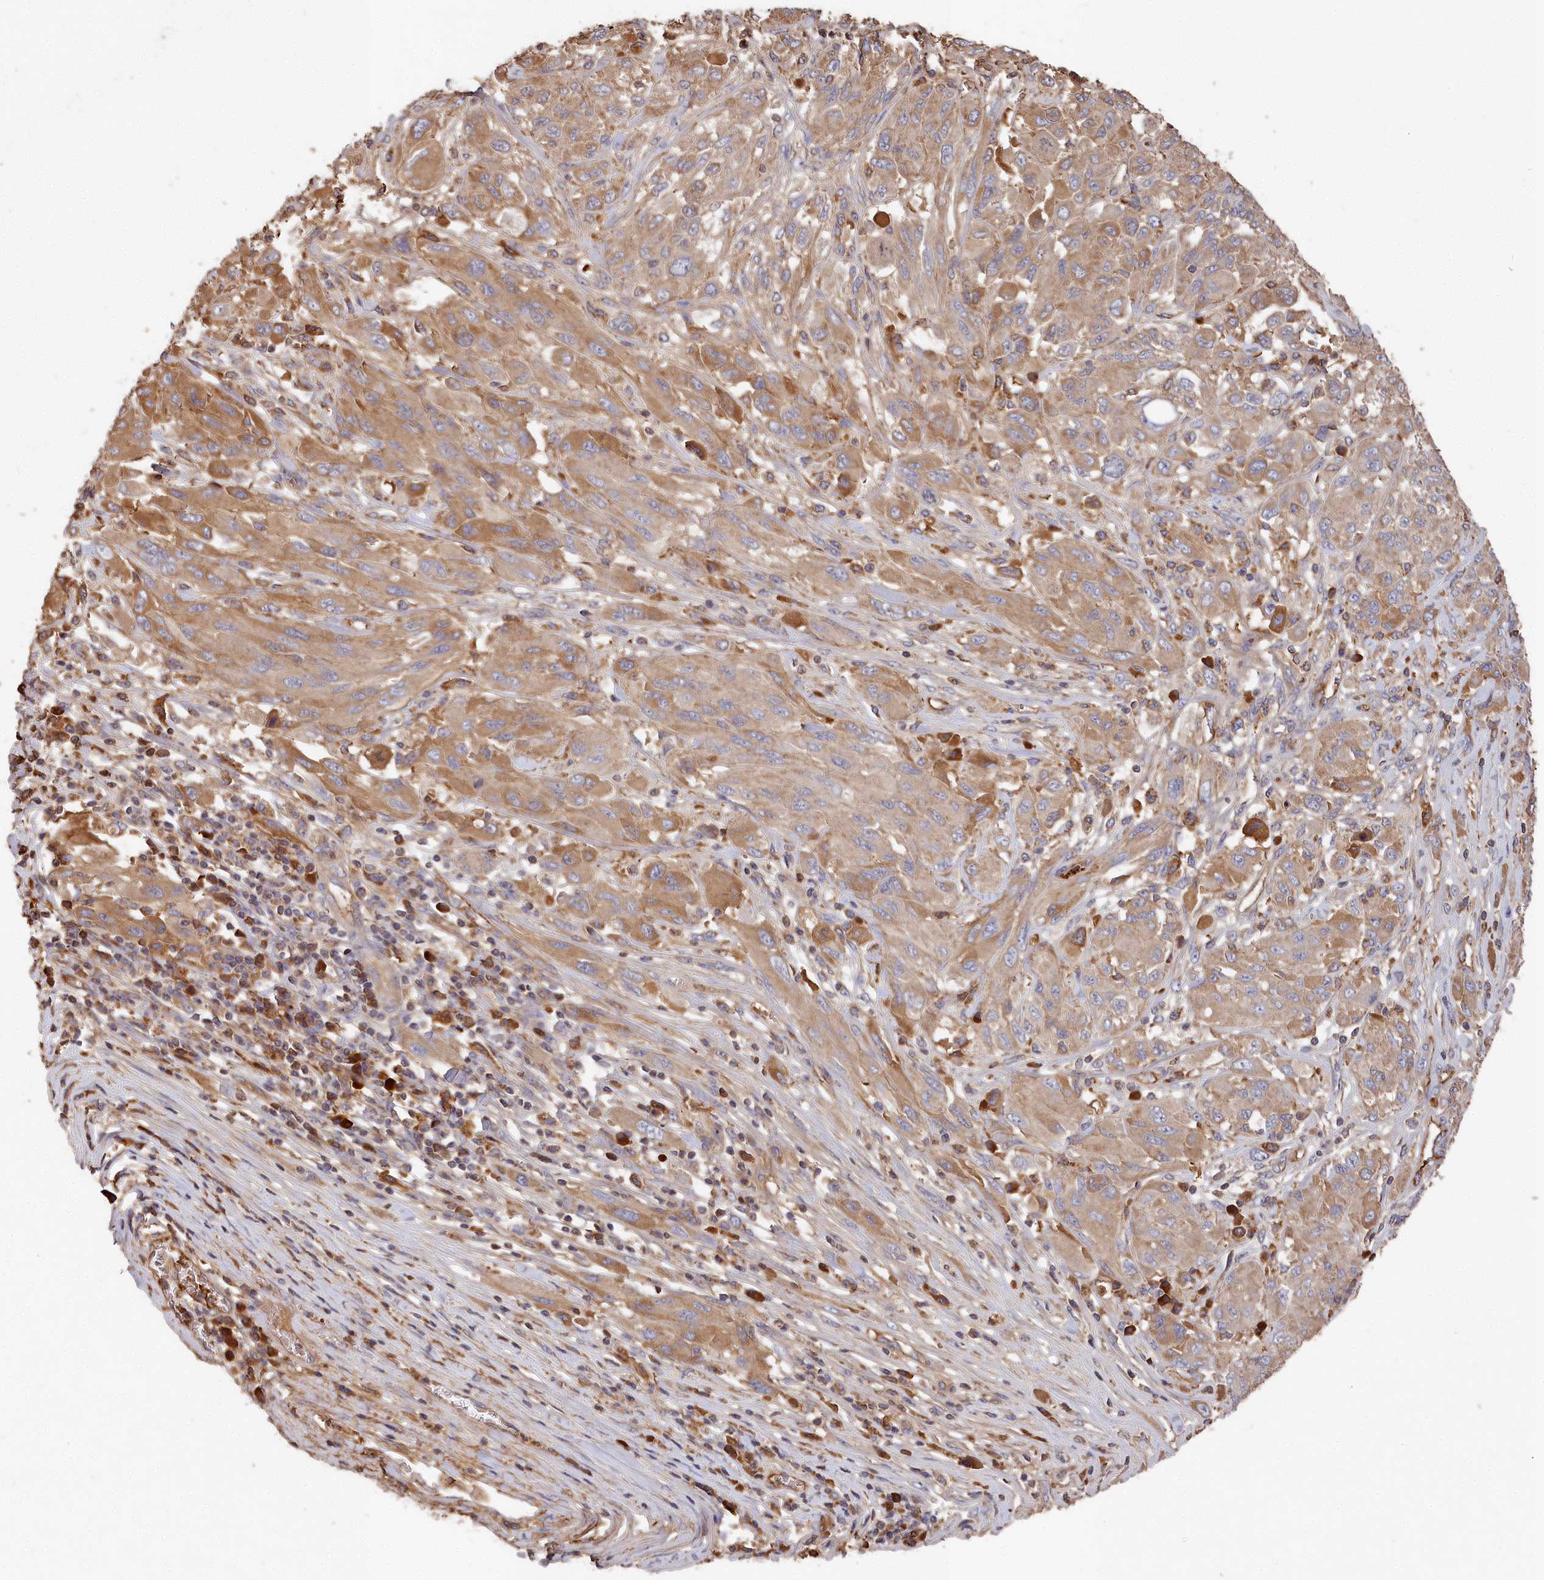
{"staining": {"intensity": "moderate", "quantity": "25%-75%", "location": "cytoplasmic/membranous"}, "tissue": "melanoma", "cell_type": "Tumor cells", "image_type": "cancer", "snomed": [{"axis": "morphology", "description": "Malignant melanoma, NOS"}, {"axis": "topography", "description": "Skin"}], "caption": "Immunohistochemistry histopathology image of human malignant melanoma stained for a protein (brown), which reveals medium levels of moderate cytoplasmic/membranous expression in about 25%-75% of tumor cells.", "gene": "DHRS11", "patient": {"sex": "female", "age": 91}}